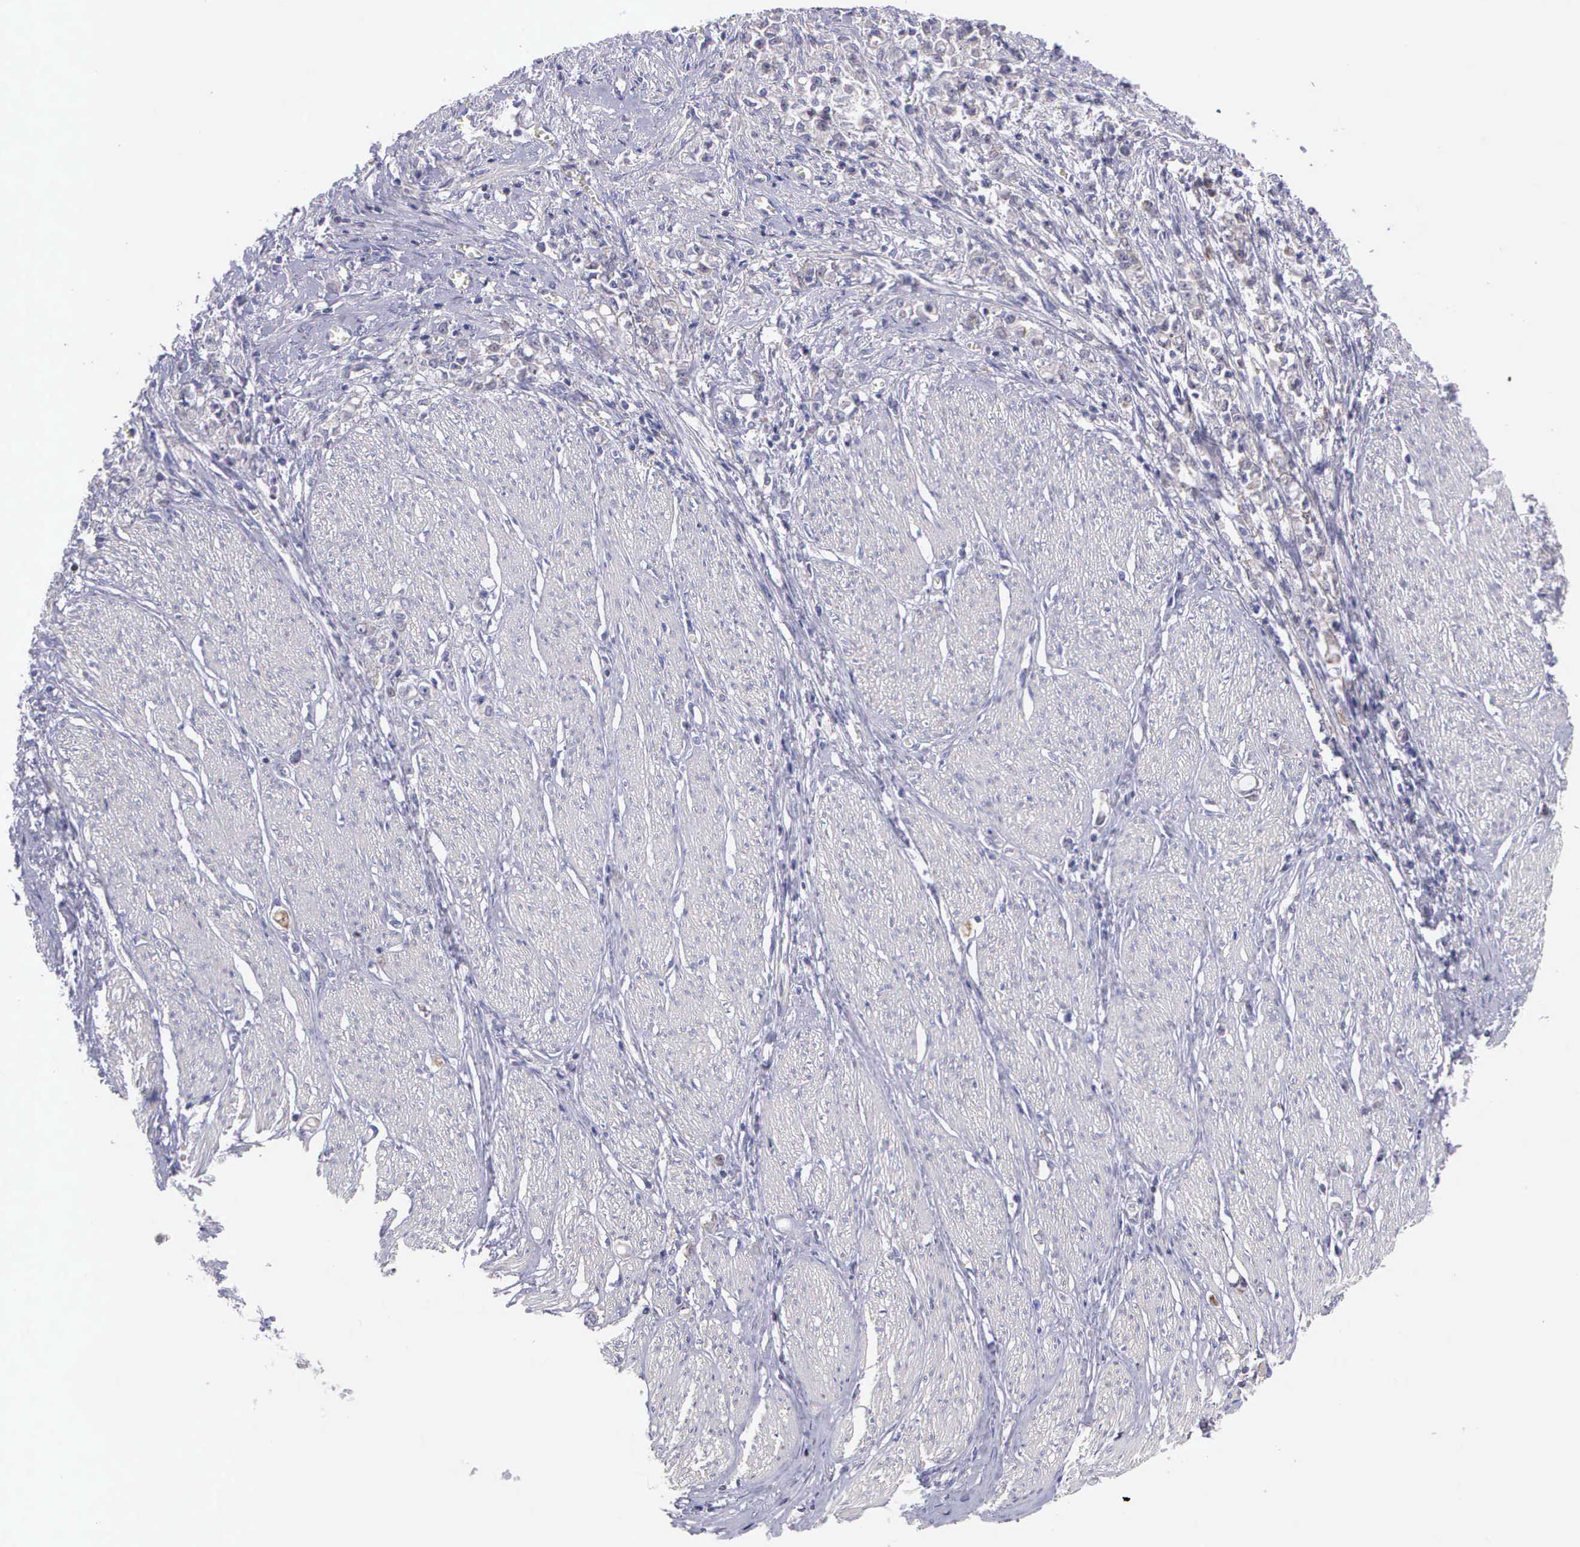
{"staining": {"intensity": "negative", "quantity": "none", "location": "none"}, "tissue": "stomach cancer", "cell_type": "Tumor cells", "image_type": "cancer", "snomed": [{"axis": "morphology", "description": "Adenocarcinoma, NOS"}, {"axis": "topography", "description": "Stomach"}], "caption": "The image demonstrates no staining of tumor cells in stomach cancer (adenocarcinoma).", "gene": "MICAL3", "patient": {"sex": "male", "age": 72}}